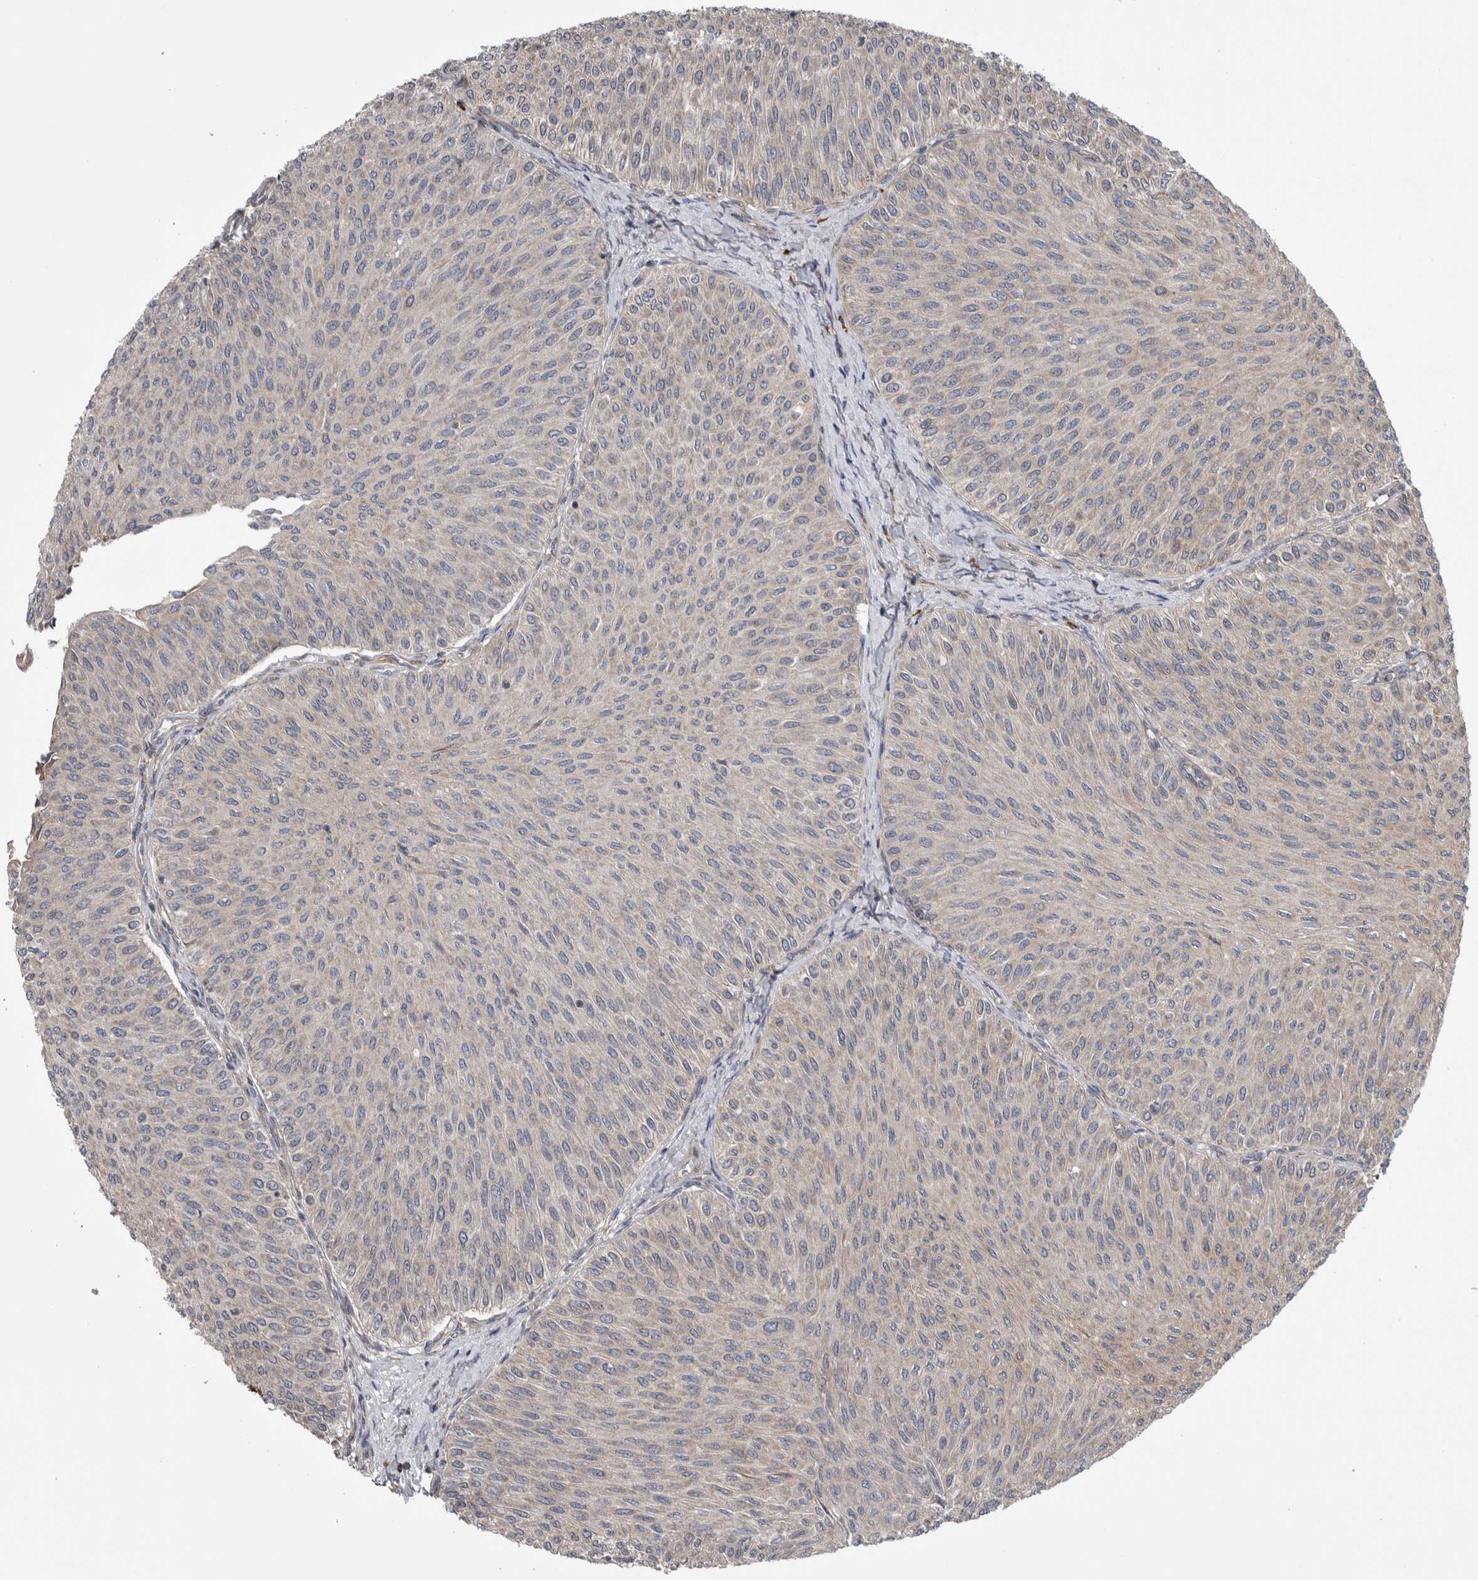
{"staining": {"intensity": "weak", "quantity": ">75%", "location": "cytoplasmic/membranous"}, "tissue": "urothelial cancer", "cell_type": "Tumor cells", "image_type": "cancer", "snomed": [{"axis": "morphology", "description": "Urothelial carcinoma, Low grade"}, {"axis": "topography", "description": "Urinary bladder"}], "caption": "Urothelial cancer stained for a protein (brown) demonstrates weak cytoplasmic/membranous positive positivity in about >75% of tumor cells.", "gene": "IBTK", "patient": {"sex": "male", "age": 78}}